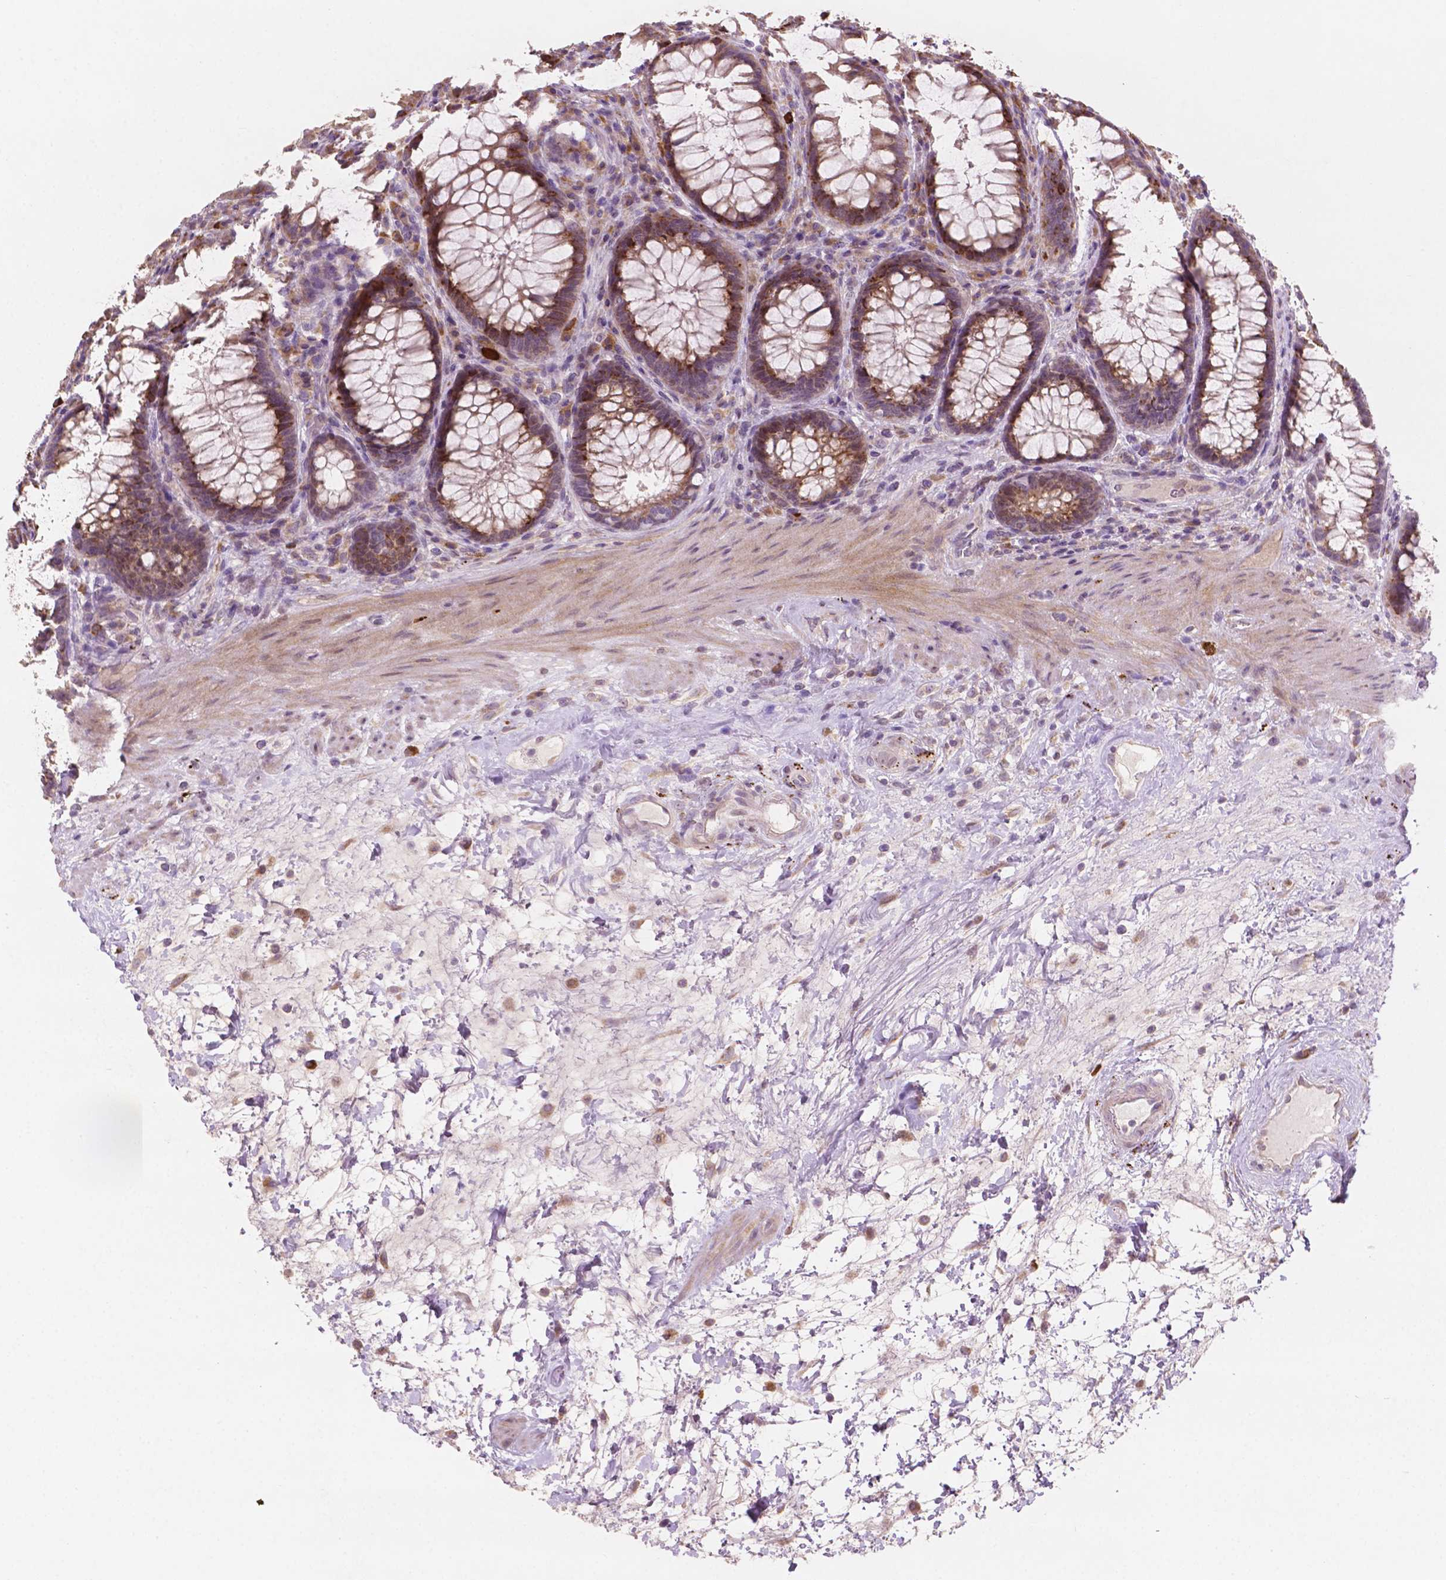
{"staining": {"intensity": "moderate", "quantity": "25%-75%", "location": "cytoplasmic/membranous"}, "tissue": "rectum", "cell_type": "Glandular cells", "image_type": "normal", "snomed": [{"axis": "morphology", "description": "Normal tissue, NOS"}, {"axis": "topography", "description": "Rectum"}], "caption": "High-magnification brightfield microscopy of normal rectum stained with DAB (brown) and counterstained with hematoxylin (blue). glandular cells exhibit moderate cytoplasmic/membranous positivity is seen in about25%-75% of cells. The protein of interest is shown in brown color, while the nuclei are stained blue.", "gene": "LRP1B", "patient": {"sex": "male", "age": 72}}